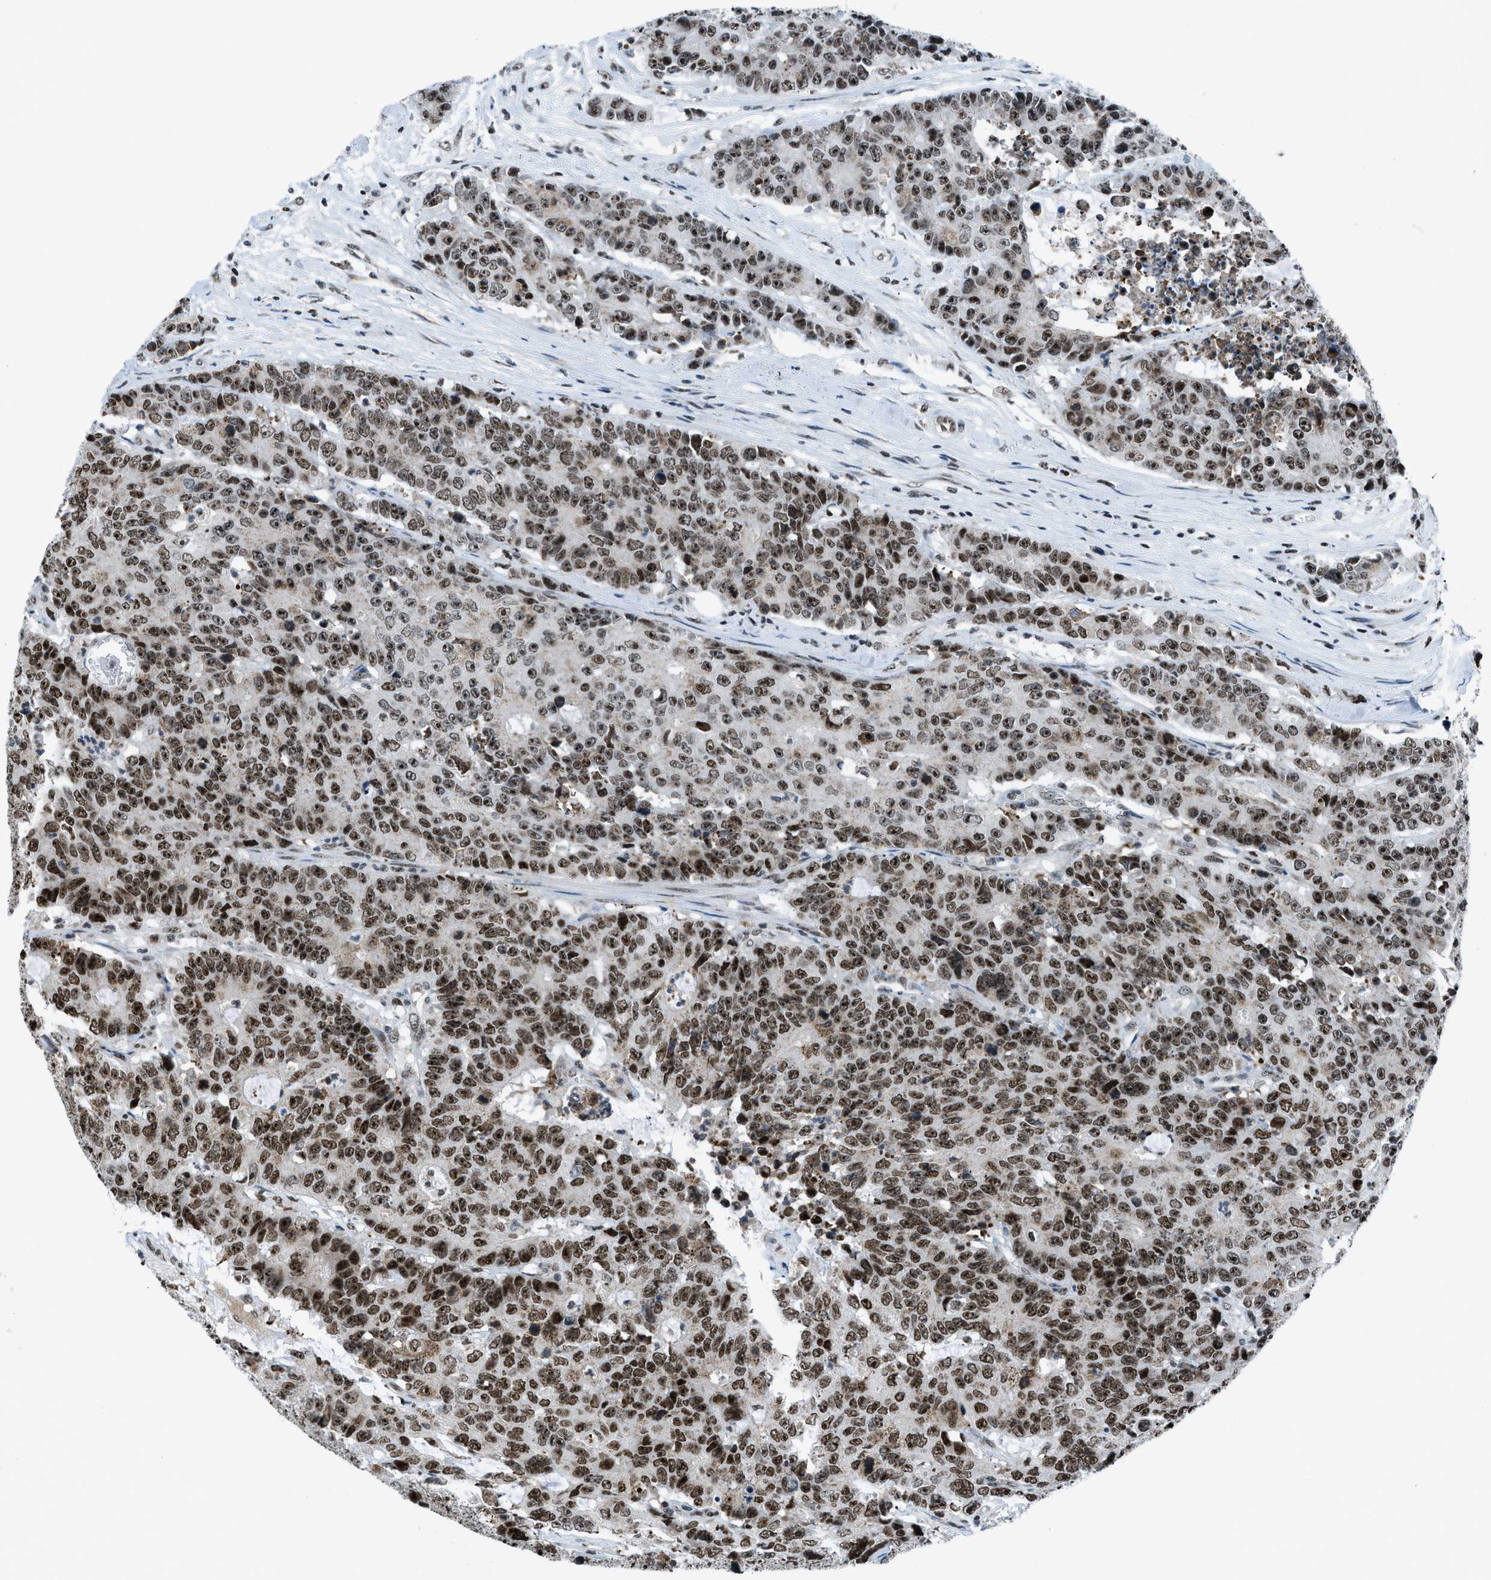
{"staining": {"intensity": "strong", "quantity": ">75%", "location": "nuclear"}, "tissue": "colorectal cancer", "cell_type": "Tumor cells", "image_type": "cancer", "snomed": [{"axis": "morphology", "description": "Adenocarcinoma, NOS"}, {"axis": "topography", "description": "Colon"}], "caption": "Colorectal cancer tissue reveals strong nuclear positivity in about >75% of tumor cells, visualized by immunohistochemistry.", "gene": "RAD51B", "patient": {"sex": "female", "age": 86}}